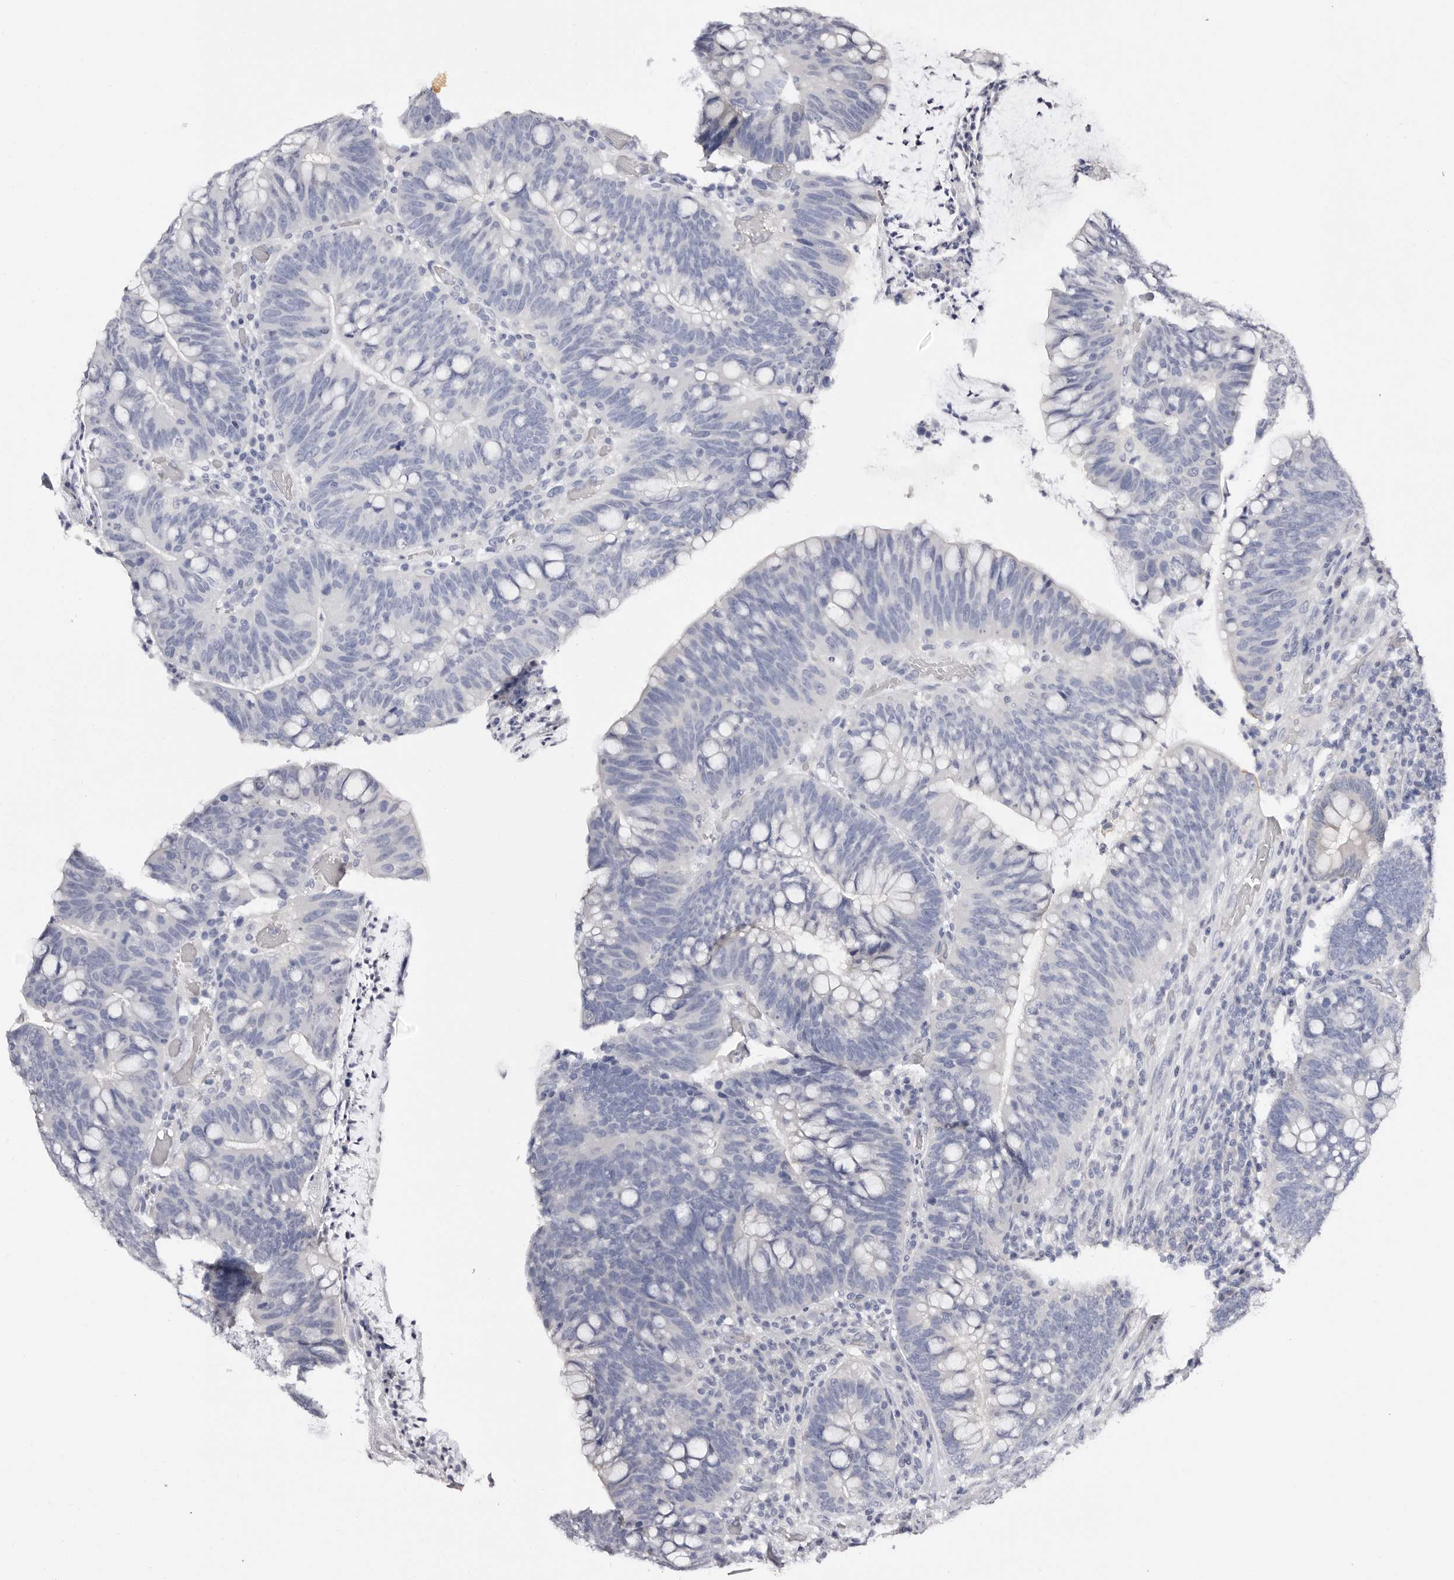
{"staining": {"intensity": "negative", "quantity": "none", "location": "none"}, "tissue": "colorectal cancer", "cell_type": "Tumor cells", "image_type": "cancer", "snomed": [{"axis": "morphology", "description": "Adenocarcinoma, NOS"}, {"axis": "topography", "description": "Colon"}], "caption": "The immunohistochemistry (IHC) histopathology image has no significant expression in tumor cells of adenocarcinoma (colorectal) tissue.", "gene": "ROM1", "patient": {"sex": "female", "age": 66}}